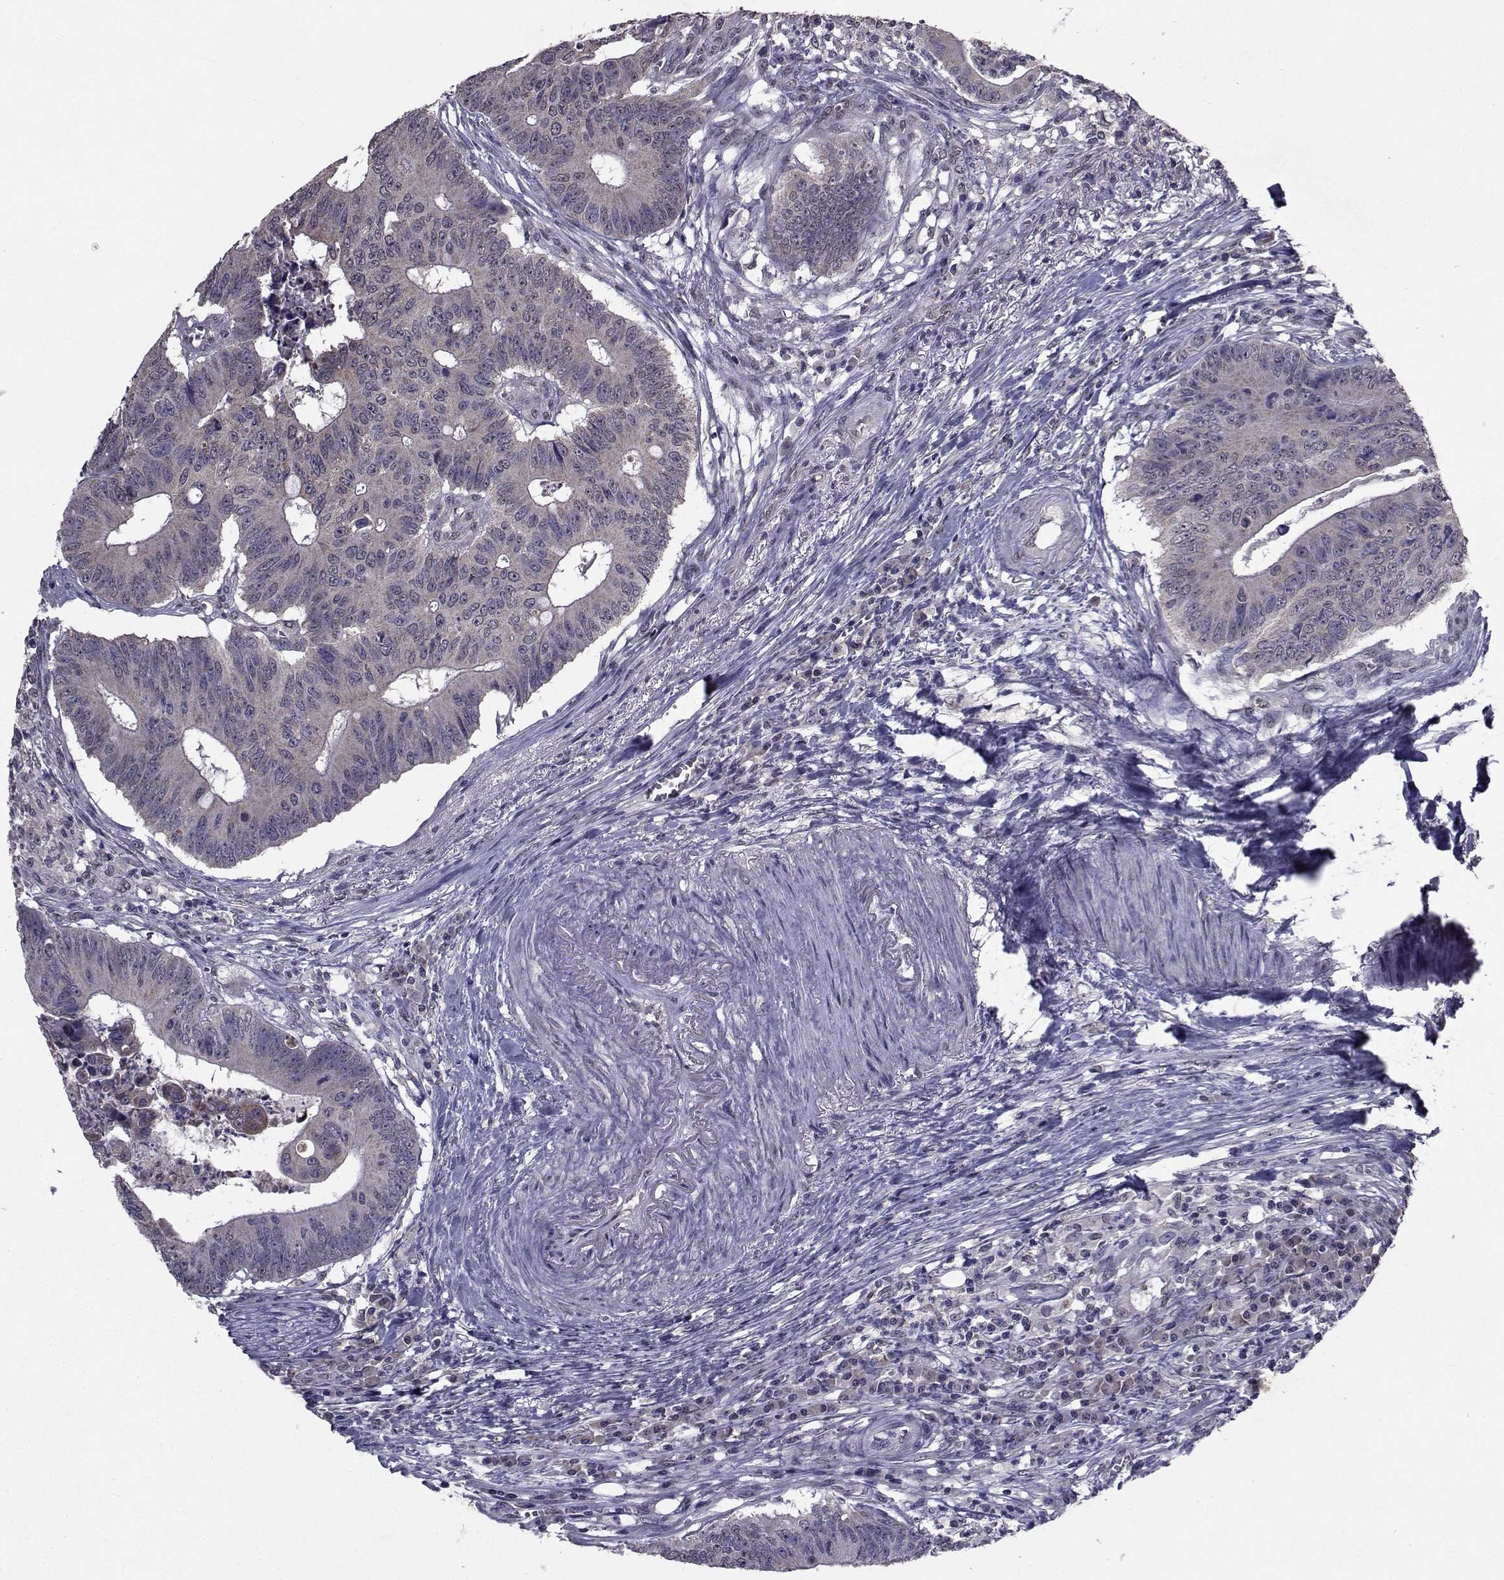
{"staining": {"intensity": "weak", "quantity": "<25%", "location": "cytoplasmic/membranous"}, "tissue": "colorectal cancer", "cell_type": "Tumor cells", "image_type": "cancer", "snomed": [{"axis": "morphology", "description": "Adenocarcinoma, NOS"}, {"axis": "topography", "description": "Colon"}], "caption": "DAB immunohistochemical staining of human colorectal cancer reveals no significant expression in tumor cells.", "gene": "CYP2S1", "patient": {"sex": "male", "age": 84}}